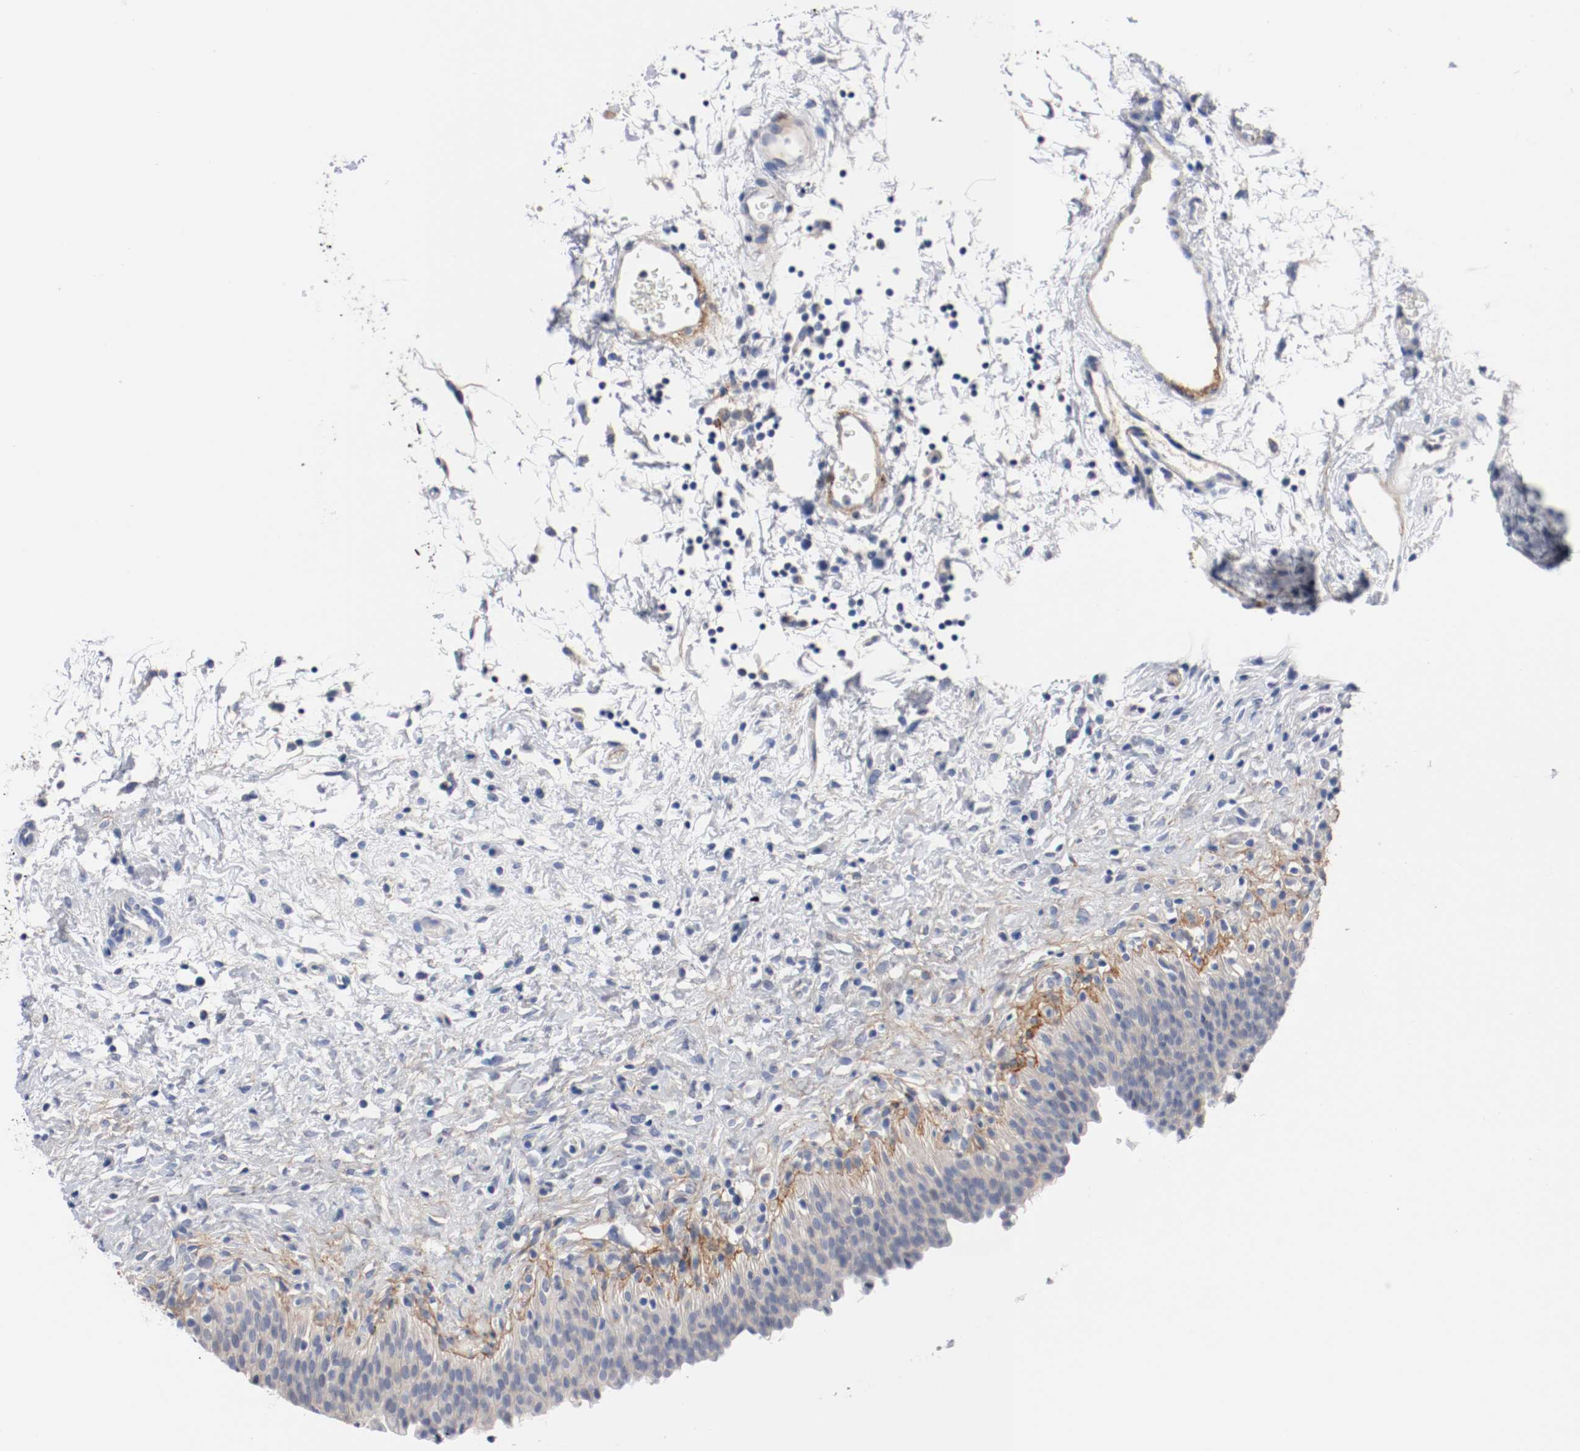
{"staining": {"intensity": "weak", "quantity": ">75%", "location": "cytoplasmic/membranous"}, "tissue": "urinary bladder", "cell_type": "Urothelial cells", "image_type": "normal", "snomed": [{"axis": "morphology", "description": "Normal tissue, NOS"}, {"axis": "topography", "description": "Urinary bladder"}], "caption": "Urothelial cells display low levels of weak cytoplasmic/membranous positivity in approximately >75% of cells in unremarkable urinary bladder. (Brightfield microscopy of DAB IHC at high magnification).", "gene": "TNC", "patient": {"sex": "male", "age": 51}}